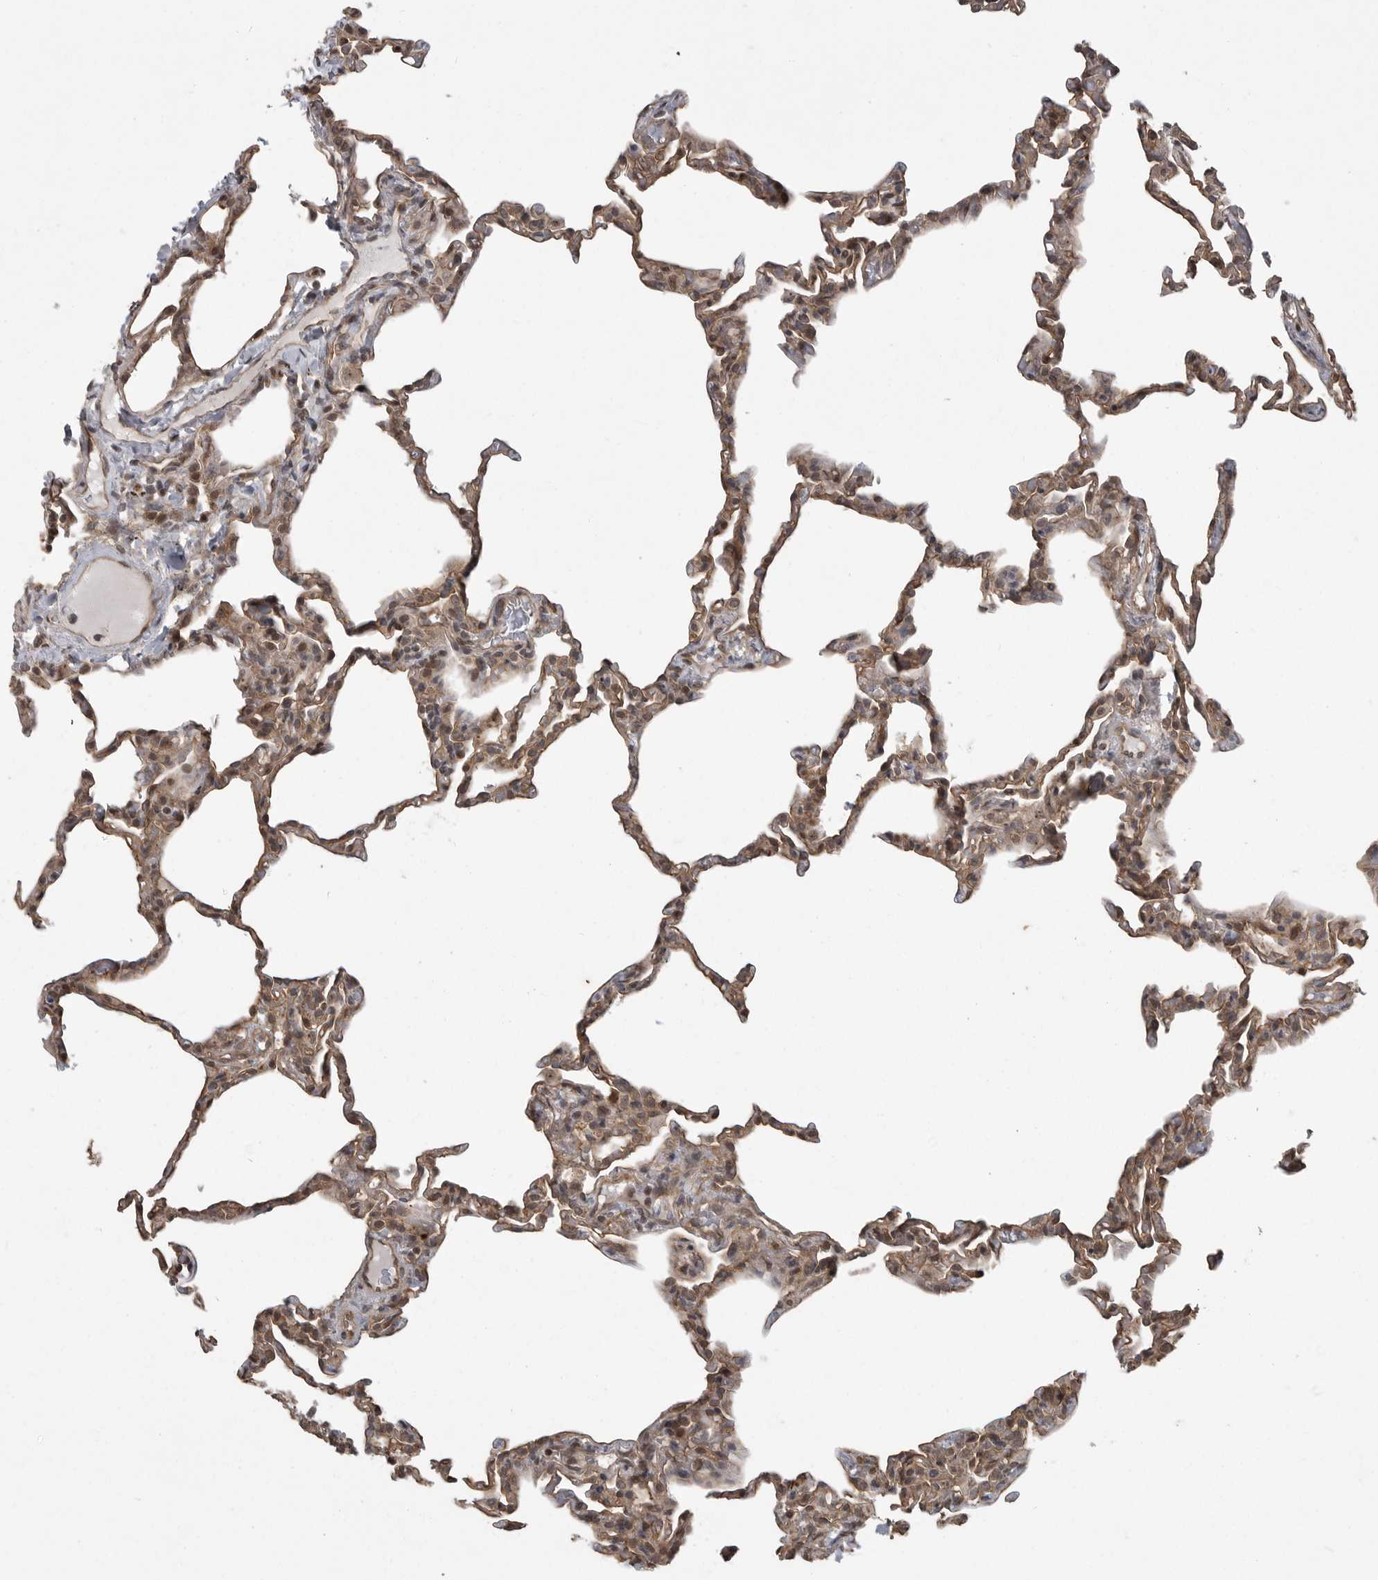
{"staining": {"intensity": "weak", "quantity": "25%-75%", "location": "cytoplasmic/membranous"}, "tissue": "lung", "cell_type": "Alveolar cells", "image_type": "normal", "snomed": [{"axis": "morphology", "description": "Normal tissue, NOS"}, {"axis": "topography", "description": "Lung"}], "caption": "Unremarkable lung demonstrates weak cytoplasmic/membranous positivity in about 25%-75% of alveolar cells.", "gene": "DNAJC8", "patient": {"sex": "male", "age": 20}}